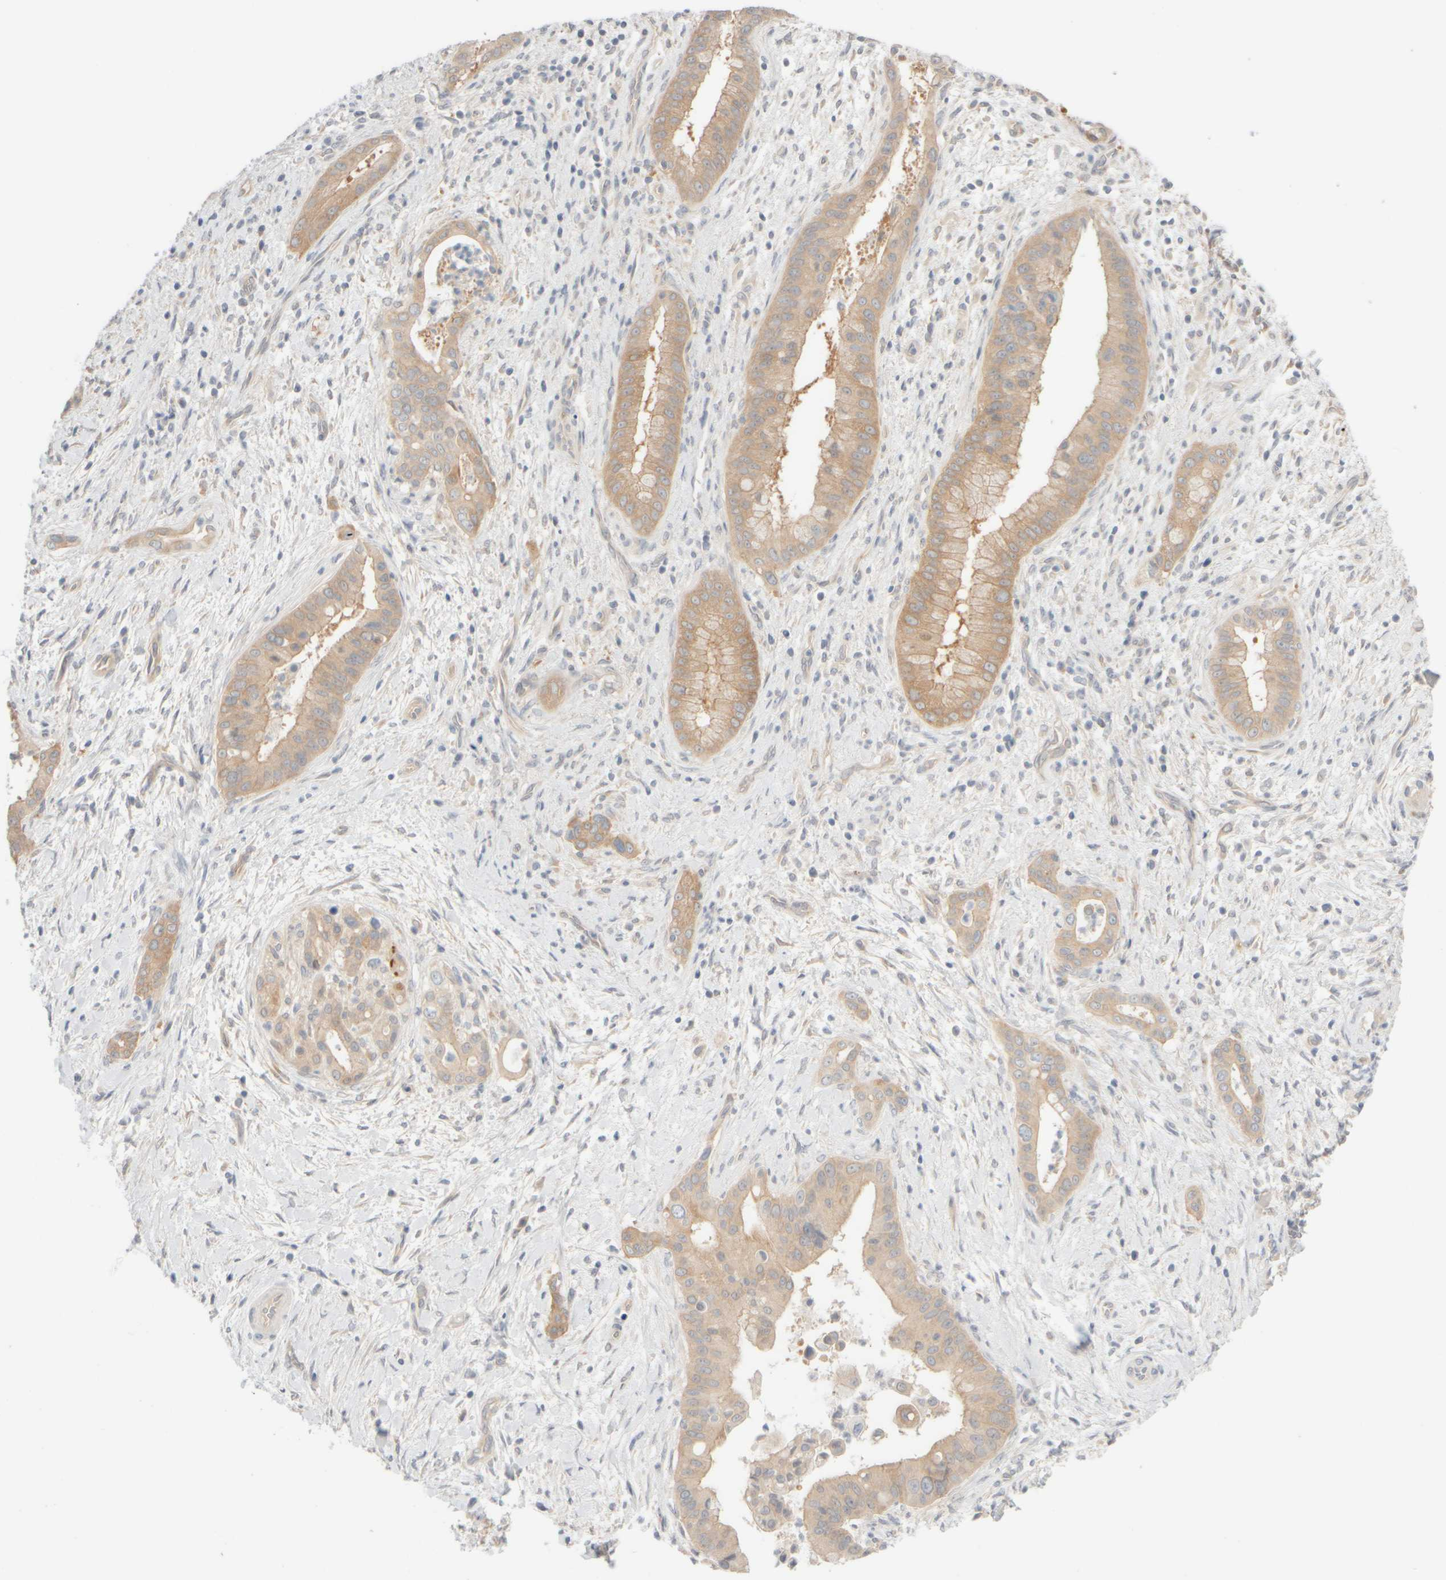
{"staining": {"intensity": "moderate", "quantity": ">75%", "location": "cytoplasmic/membranous"}, "tissue": "liver cancer", "cell_type": "Tumor cells", "image_type": "cancer", "snomed": [{"axis": "morphology", "description": "Cholangiocarcinoma"}, {"axis": "topography", "description": "Liver"}], "caption": "This is an image of immunohistochemistry (IHC) staining of liver cholangiocarcinoma, which shows moderate expression in the cytoplasmic/membranous of tumor cells.", "gene": "GOPC", "patient": {"sex": "female", "age": 54}}